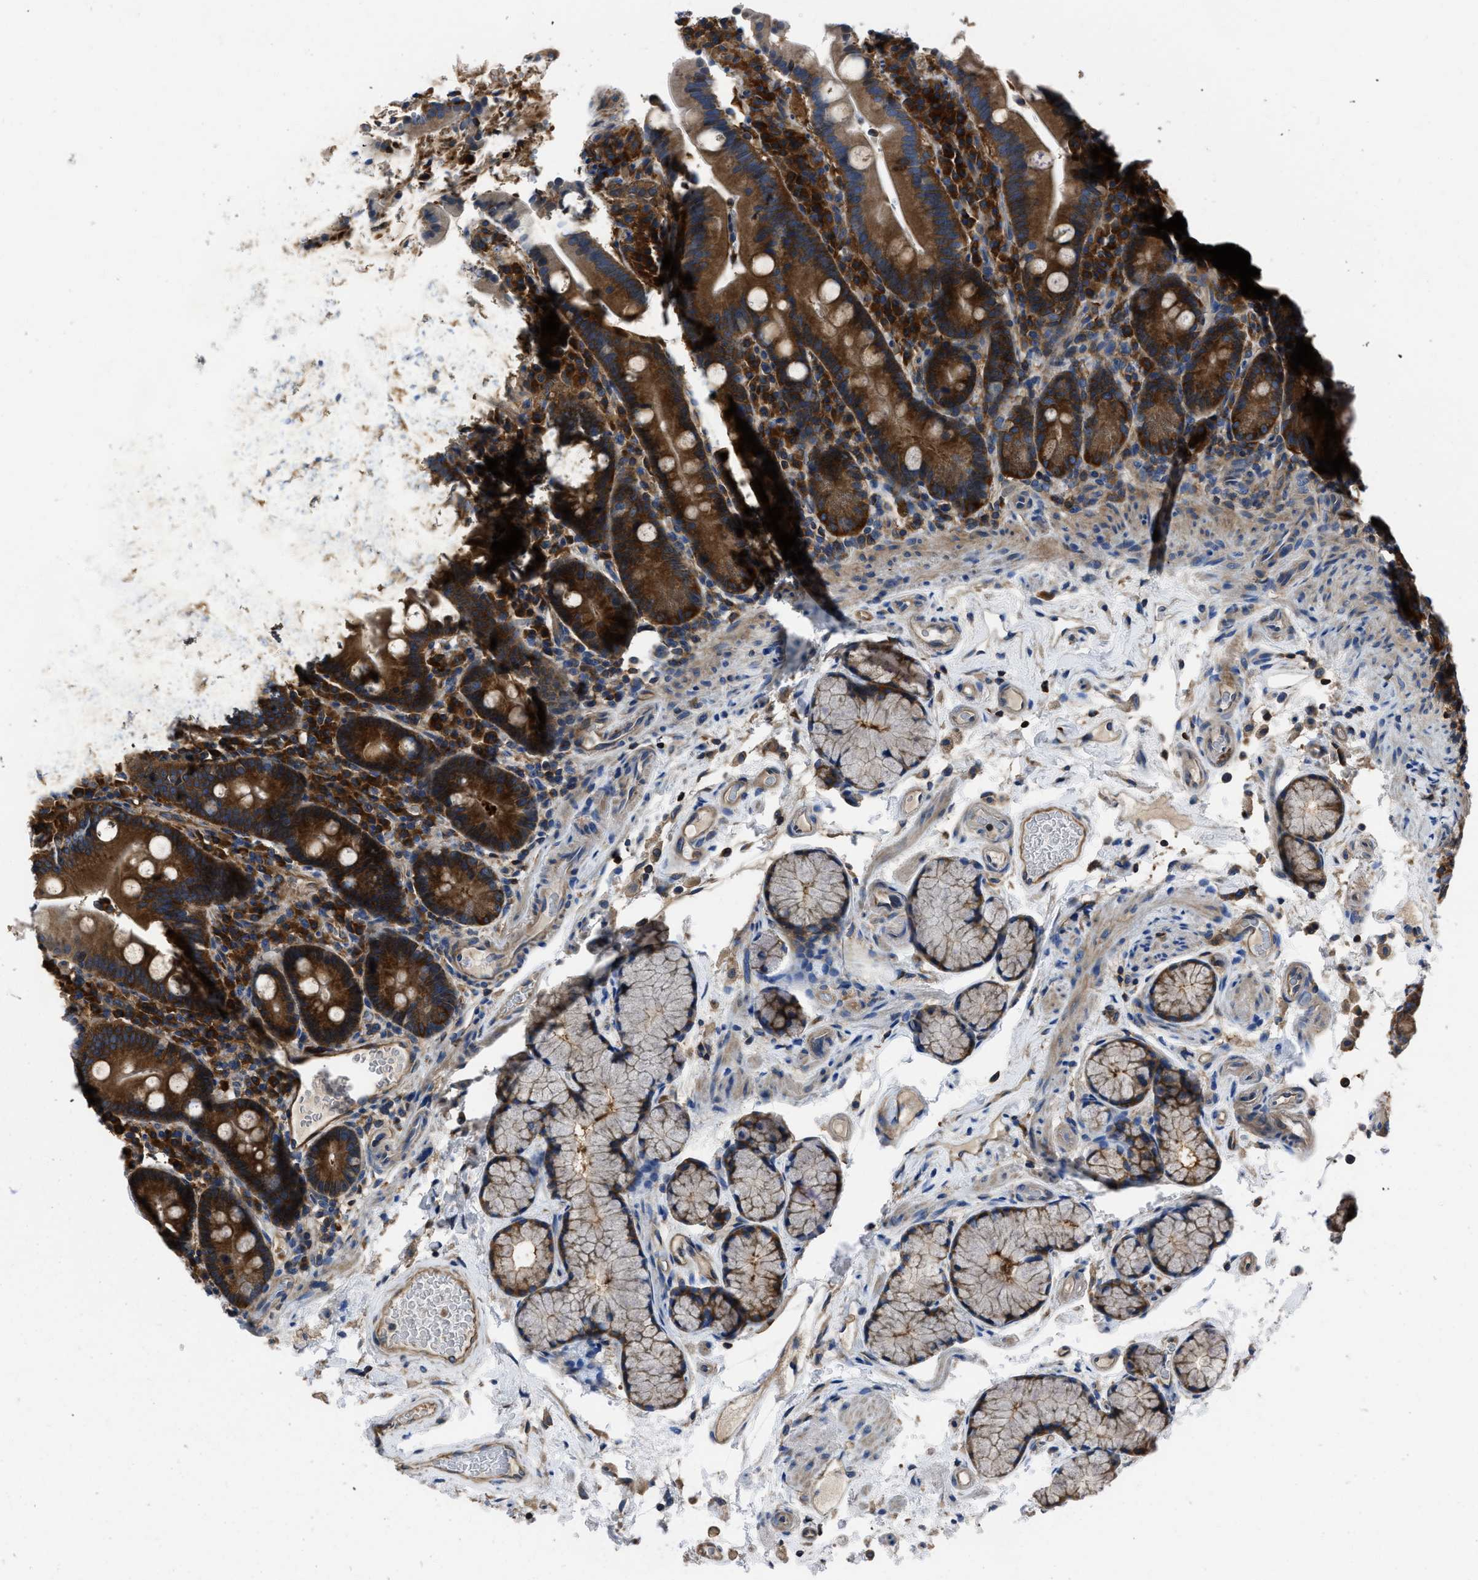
{"staining": {"intensity": "strong", "quantity": "25%-75%", "location": "cytoplasmic/membranous"}, "tissue": "duodenum", "cell_type": "Glandular cells", "image_type": "normal", "snomed": [{"axis": "morphology", "description": "Normal tissue, NOS"}, {"axis": "topography", "description": "Small intestine, NOS"}], "caption": "This histopathology image reveals IHC staining of benign human duodenum, with high strong cytoplasmic/membranous positivity in about 25%-75% of glandular cells.", "gene": "YARS1", "patient": {"sex": "female", "age": 71}}